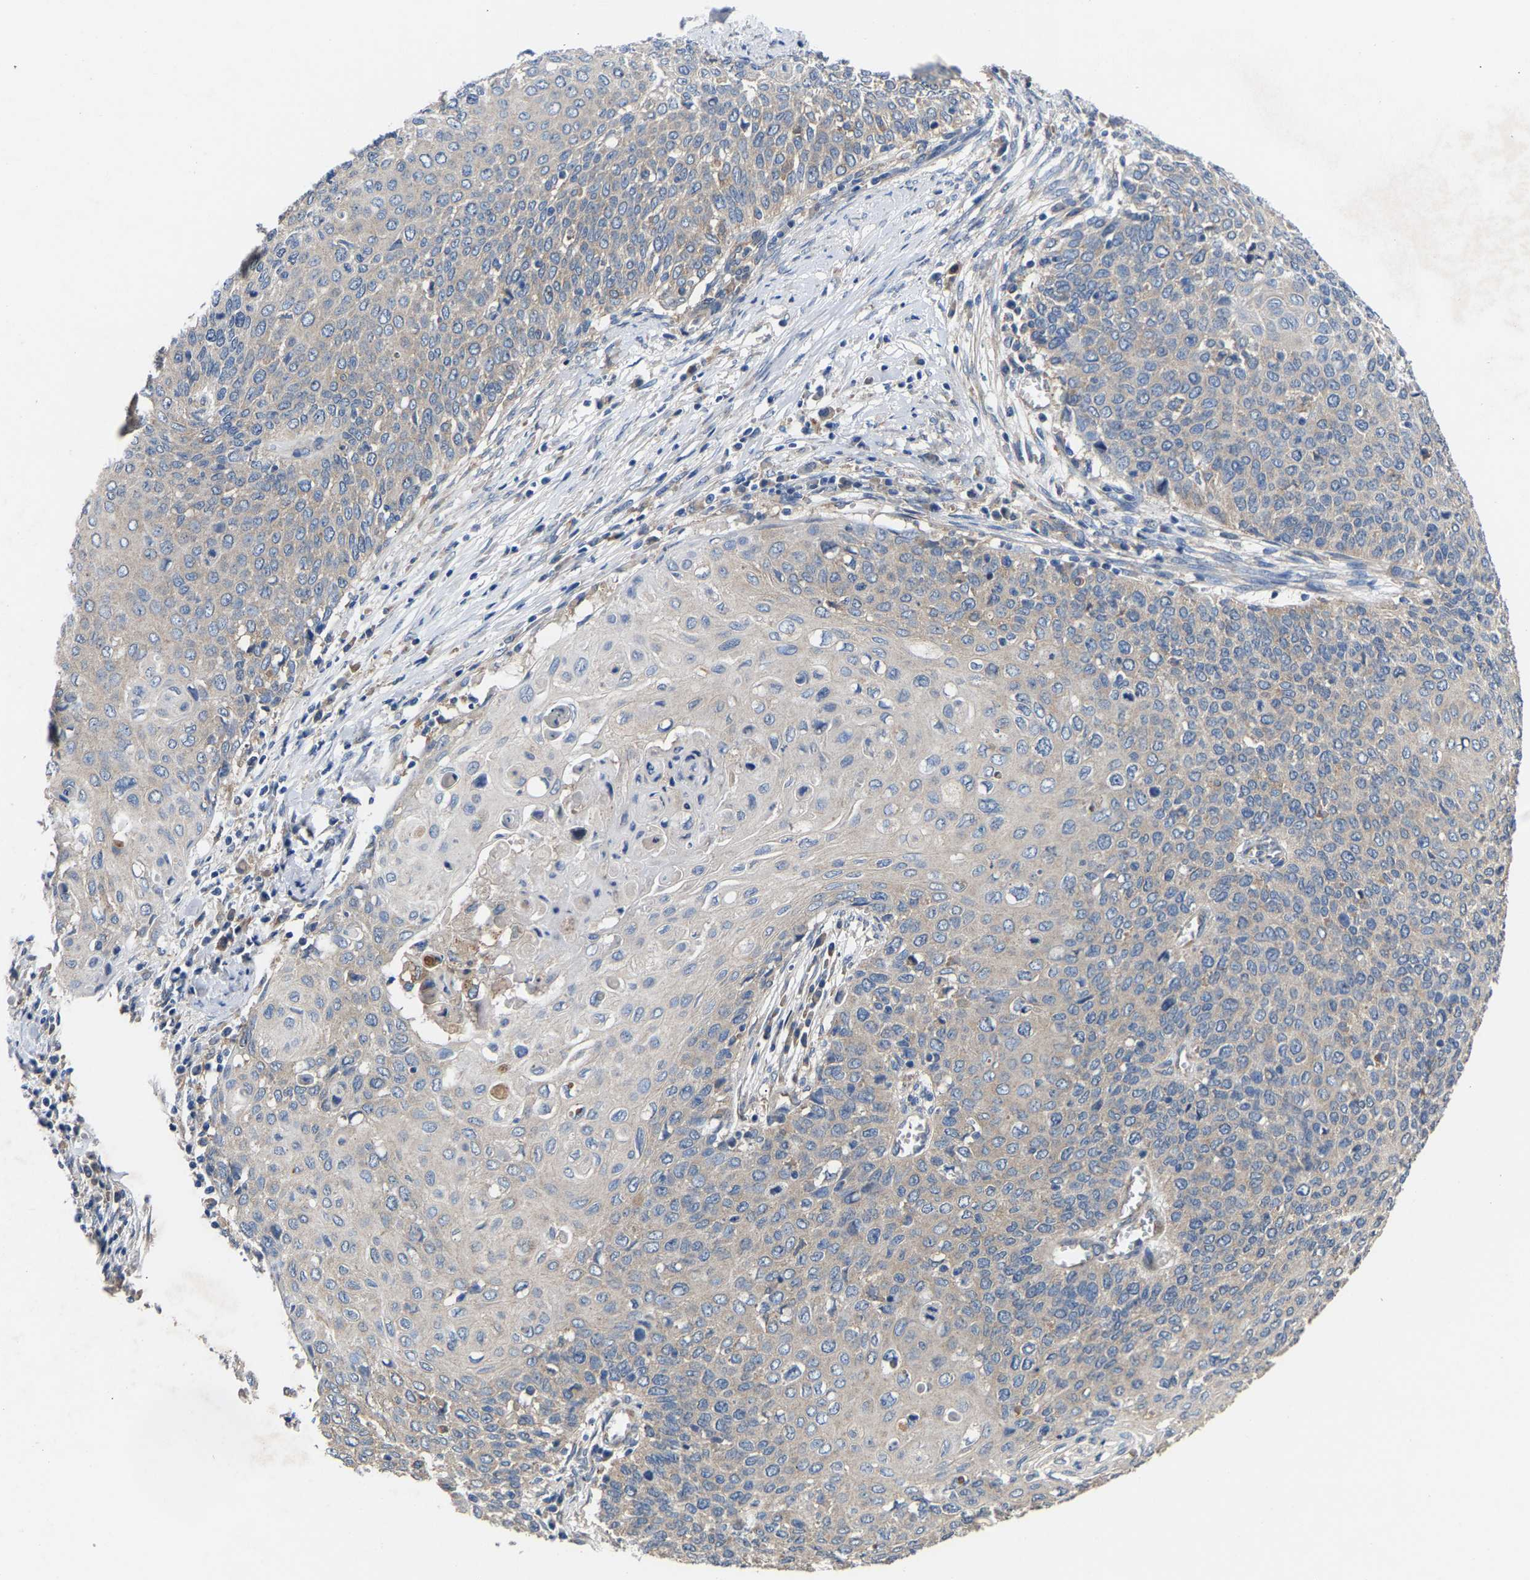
{"staining": {"intensity": "negative", "quantity": "none", "location": "none"}, "tissue": "cervical cancer", "cell_type": "Tumor cells", "image_type": "cancer", "snomed": [{"axis": "morphology", "description": "Squamous cell carcinoma, NOS"}, {"axis": "topography", "description": "Cervix"}], "caption": "Immunohistochemical staining of human cervical cancer (squamous cell carcinoma) shows no significant expression in tumor cells.", "gene": "AIMP2", "patient": {"sex": "female", "age": 39}}